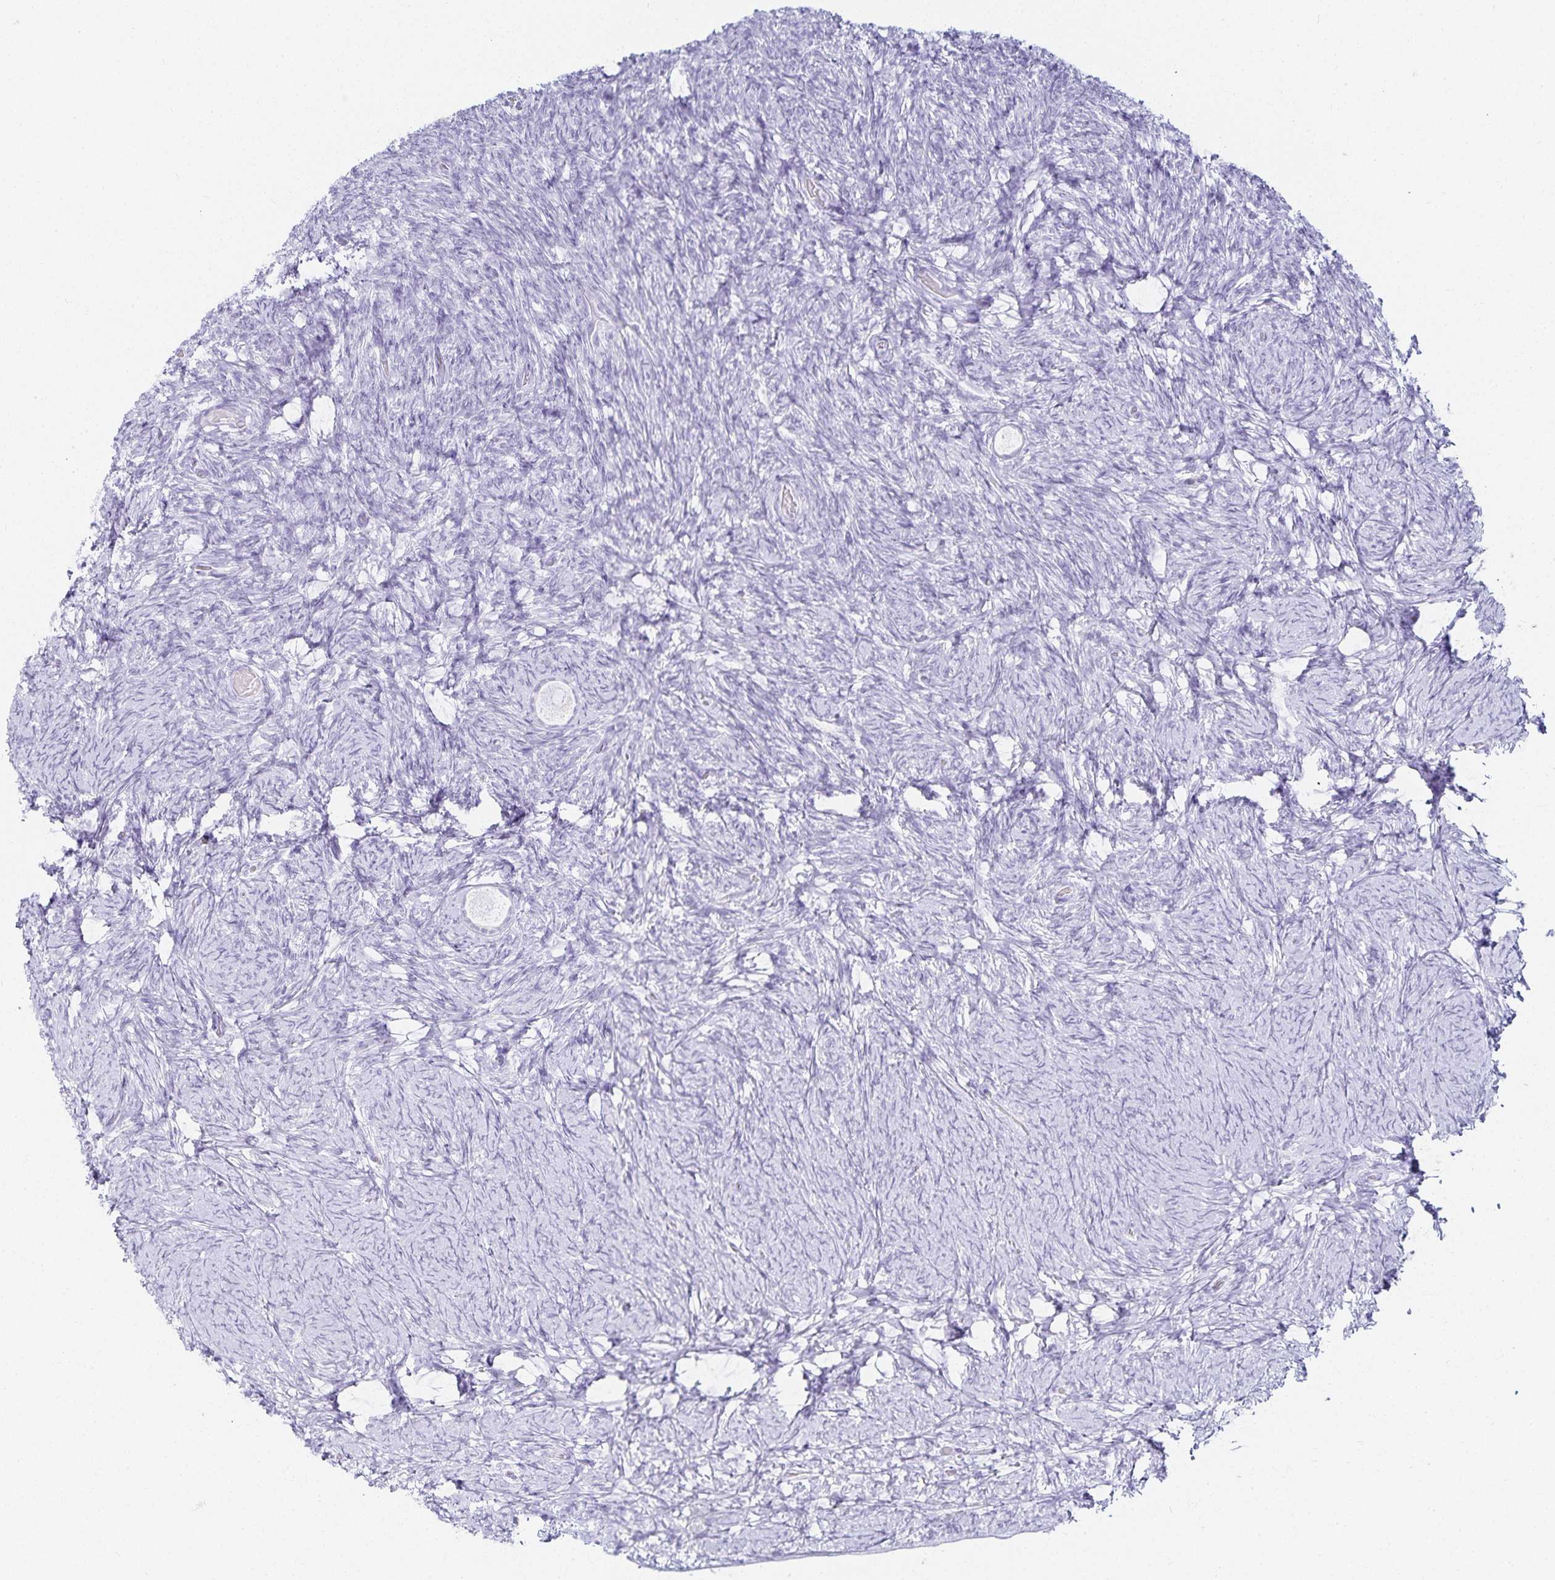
{"staining": {"intensity": "negative", "quantity": "none", "location": "none"}, "tissue": "ovary", "cell_type": "Follicle cells", "image_type": "normal", "snomed": [{"axis": "morphology", "description": "Normal tissue, NOS"}, {"axis": "topography", "description": "Ovary"}], "caption": "DAB (3,3'-diaminobenzidine) immunohistochemical staining of benign ovary displays no significant expression in follicle cells.", "gene": "GP2", "patient": {"sex": "female", "age": 34}}